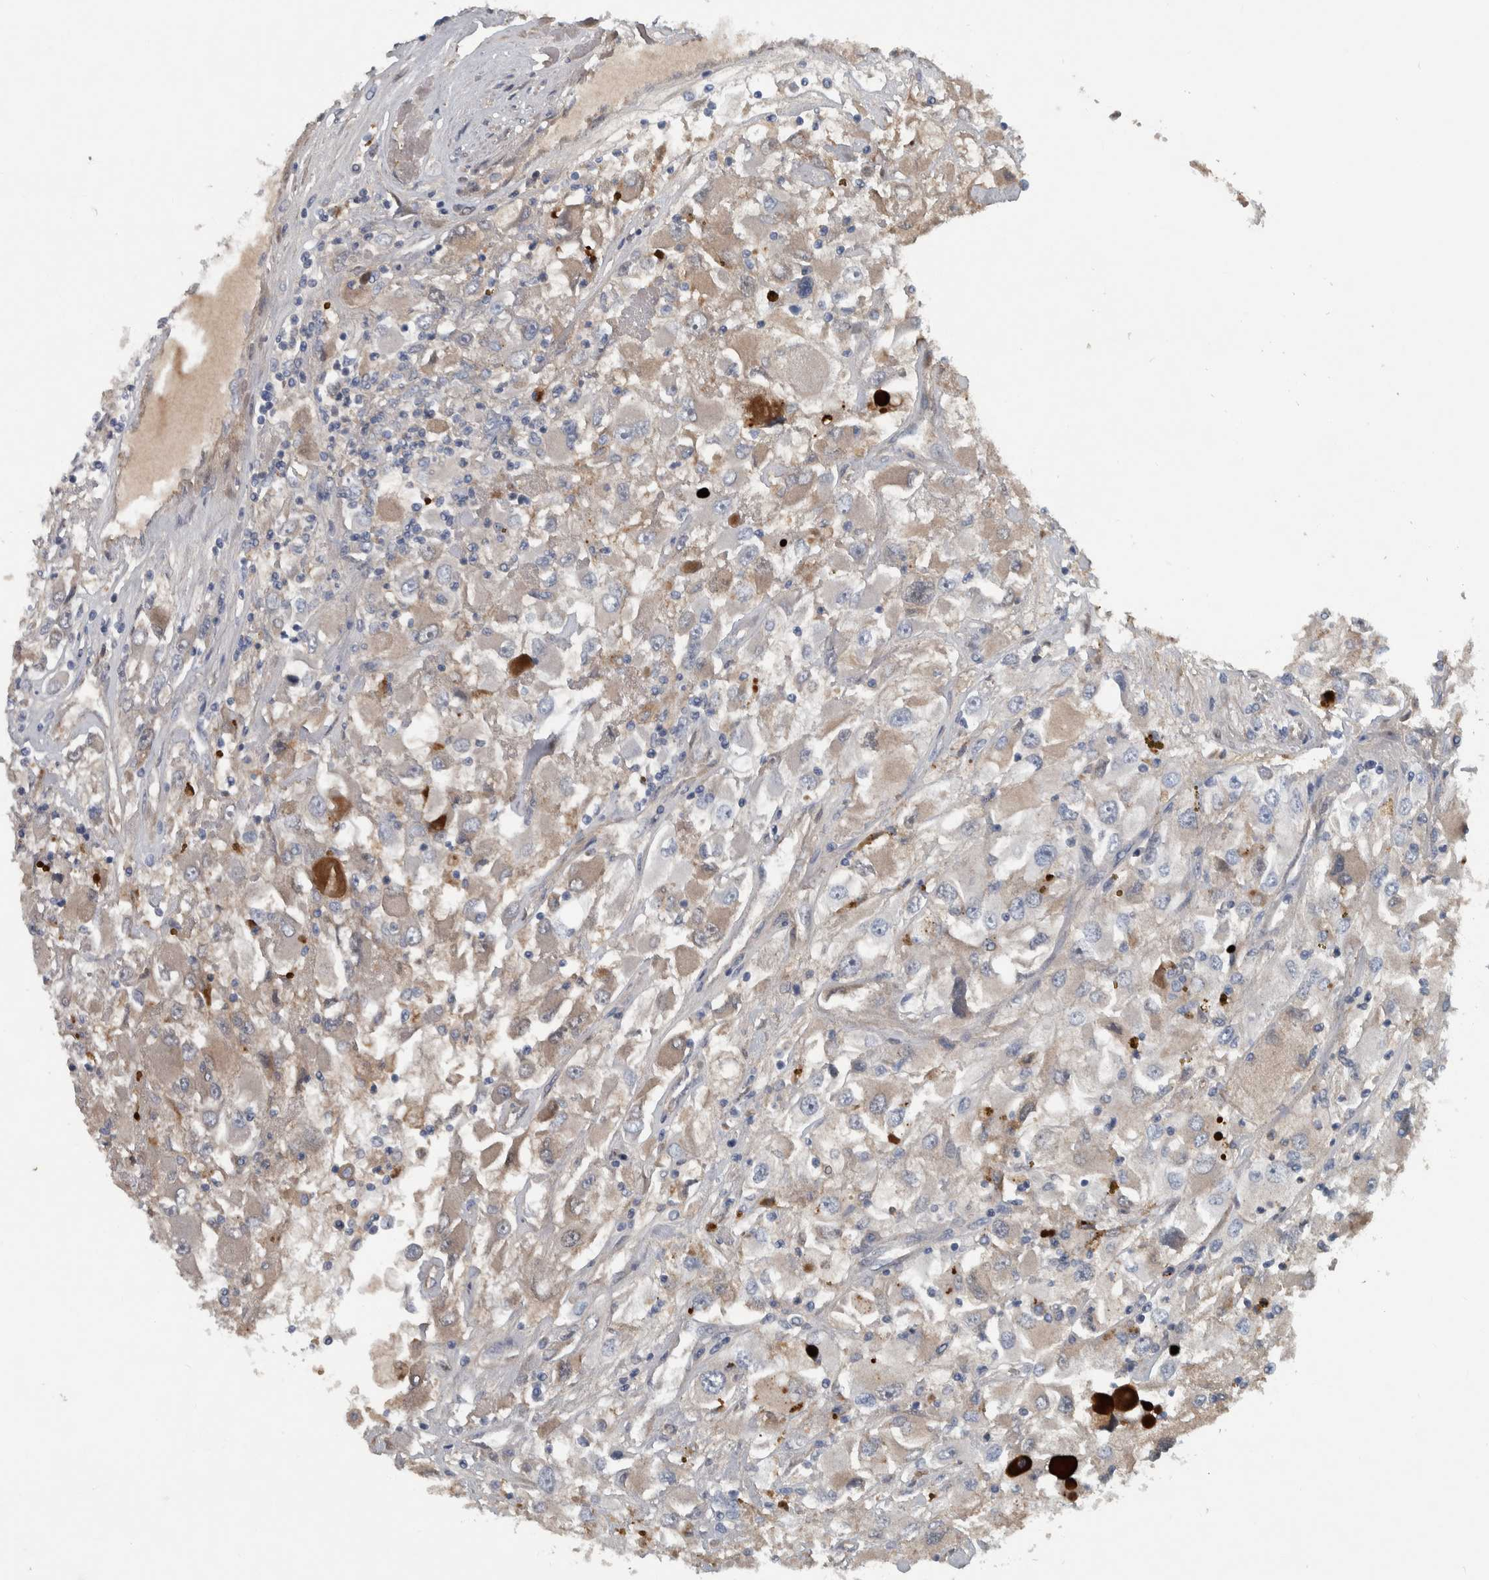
{"staining": {"intensity": "weak", "quantity": "<25%", "location": "cytoplasmic/membranous"}, "tissue": "renal cancer", "cell_type": "Tumor cells", "image_type": "cancer", "snomed": [{"axis": "morphology", "description": "Adenocarcinoma, NOS"}, {"axis": "topography", "description": "Kidney"}], "caption": "An IHC photomicrograph of renal cancer (adenocarcinoma) is shown. There is no staining in tumor cells of renal cancer (adenocarcinoma).", "gene": "SERPINC1", "patient": {"sex": "female", "age": 52}}